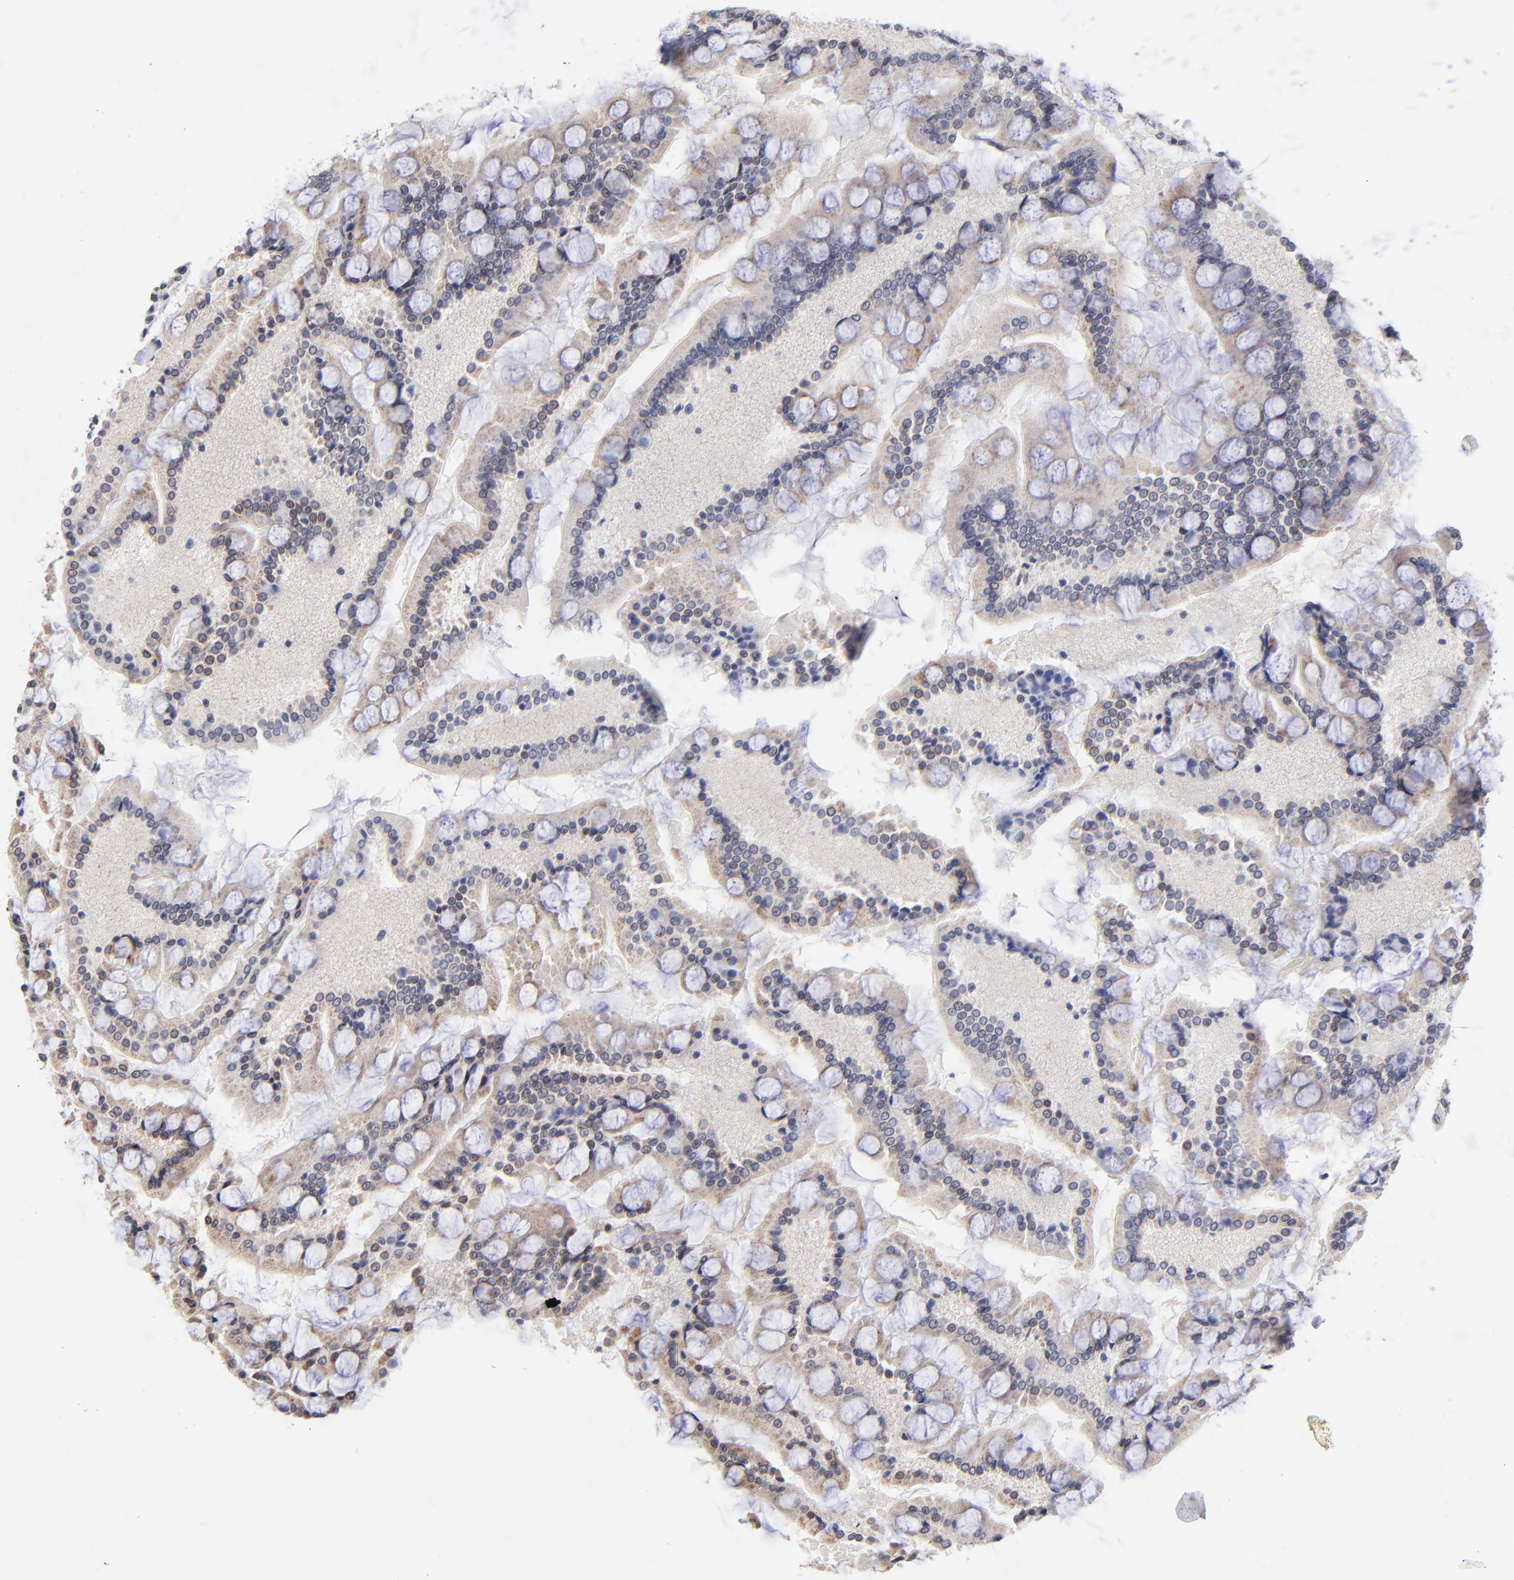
{"staining": {"intensity": "moderate", "quantity": ">75%", "location": "cytoplasmic/membranous"}, "tissue": "small intestine", "cell_type": "Glandular cells", "image_type": "normal", "snomed": [{"axis": "morphology", "description": "Normal tissue, NOS"}, {"axis": "topography", "description": "Small intestine"}], "caption": "Protein staining exhibits moderate cytoplasmic/membranous positivity in approximately >75% of glandular cells in unremarkable small intestine. (DAB (3,3'-diaminobenzidine) IHC, brown staining for protein, blue staining for nuclei).", "gene": "FBXO8", "patient": {"sex": "male", "age": 41}}